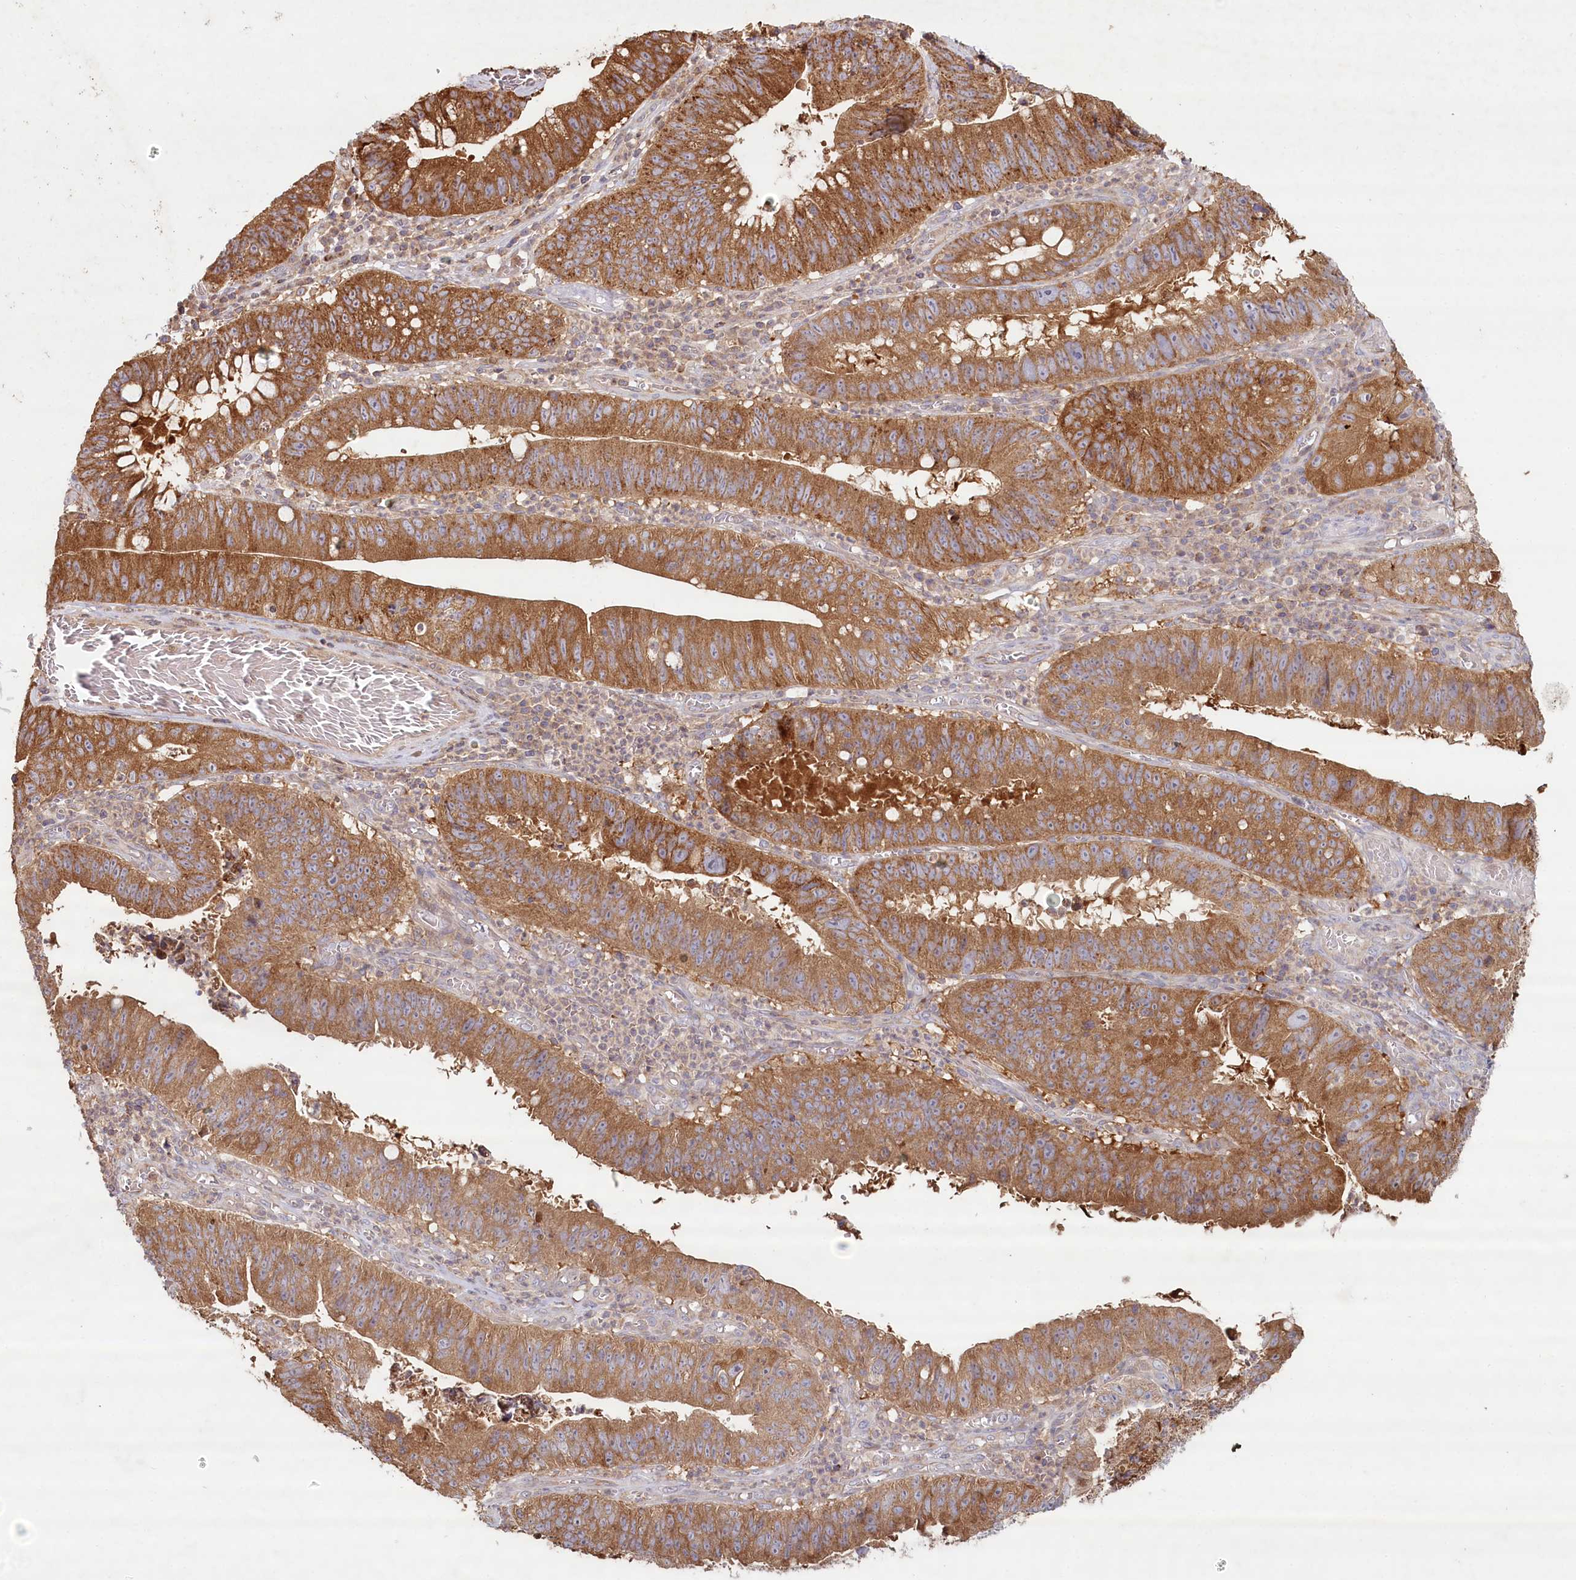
{"staining": {"intensity": "moderate", "quantity": ">75%", "location": "cytoplasmic/membranous"}, "tissue": "stomach cancer", "cell_type": "Tumor cells", "image_type": "cancer", "snomed": [{"axis": "morphology", "description": "Adenocarcinoma, NOS"}, {"axis": "topography", "description": "Stomach"}], "caption": "Immunohistochemistry image of neoplastic tissue: stomach adenocarcinoma stained using immunohistochemistry (IHC) shows medium levels of moderate protein expression localized specifically in the cytoplasmic/membranous of tumor cells, appearing as a cytoplasmic/membranous brown color.", "gene": "HAL", "patient": {"sex": "male", "age": 59}}